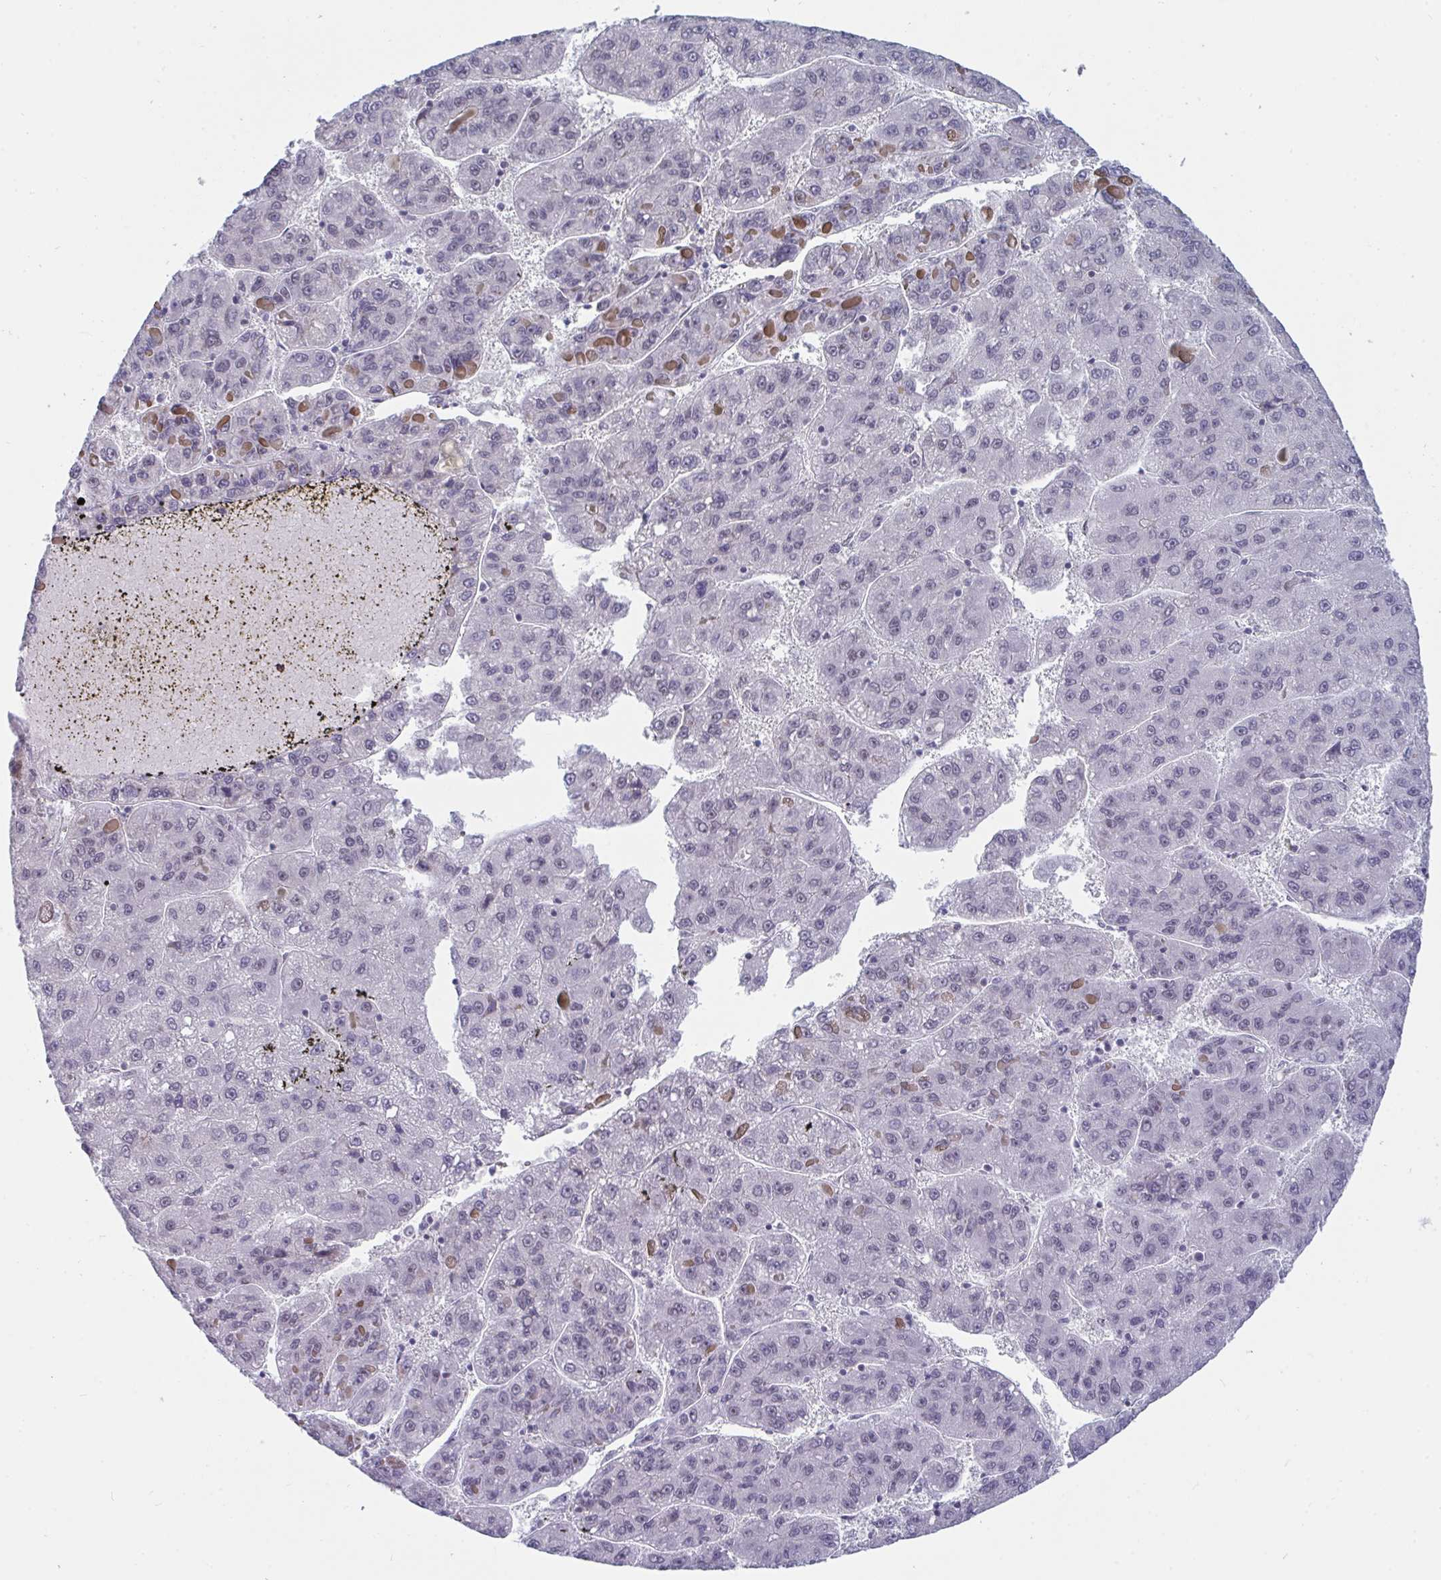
{"staining": {"intensity": "negative", "quantity": "none", "location": "none"}, "tissue": "liver cancer", "cell_type": "Tumor cells", "image_type": "cancer", "snomed": [{"axis": "morphology", "description": "Carcinoma, Hepatocellular, NOS"}, {"axis": "topography", "description": "Liver"}], "caption": "Immunohistochemical staining of hepatocellular carcinoma (liver) exhibits no significant staining in tumor cells.", "gene": "PRR14", "patient": {"sex": "female", "age": 82}}